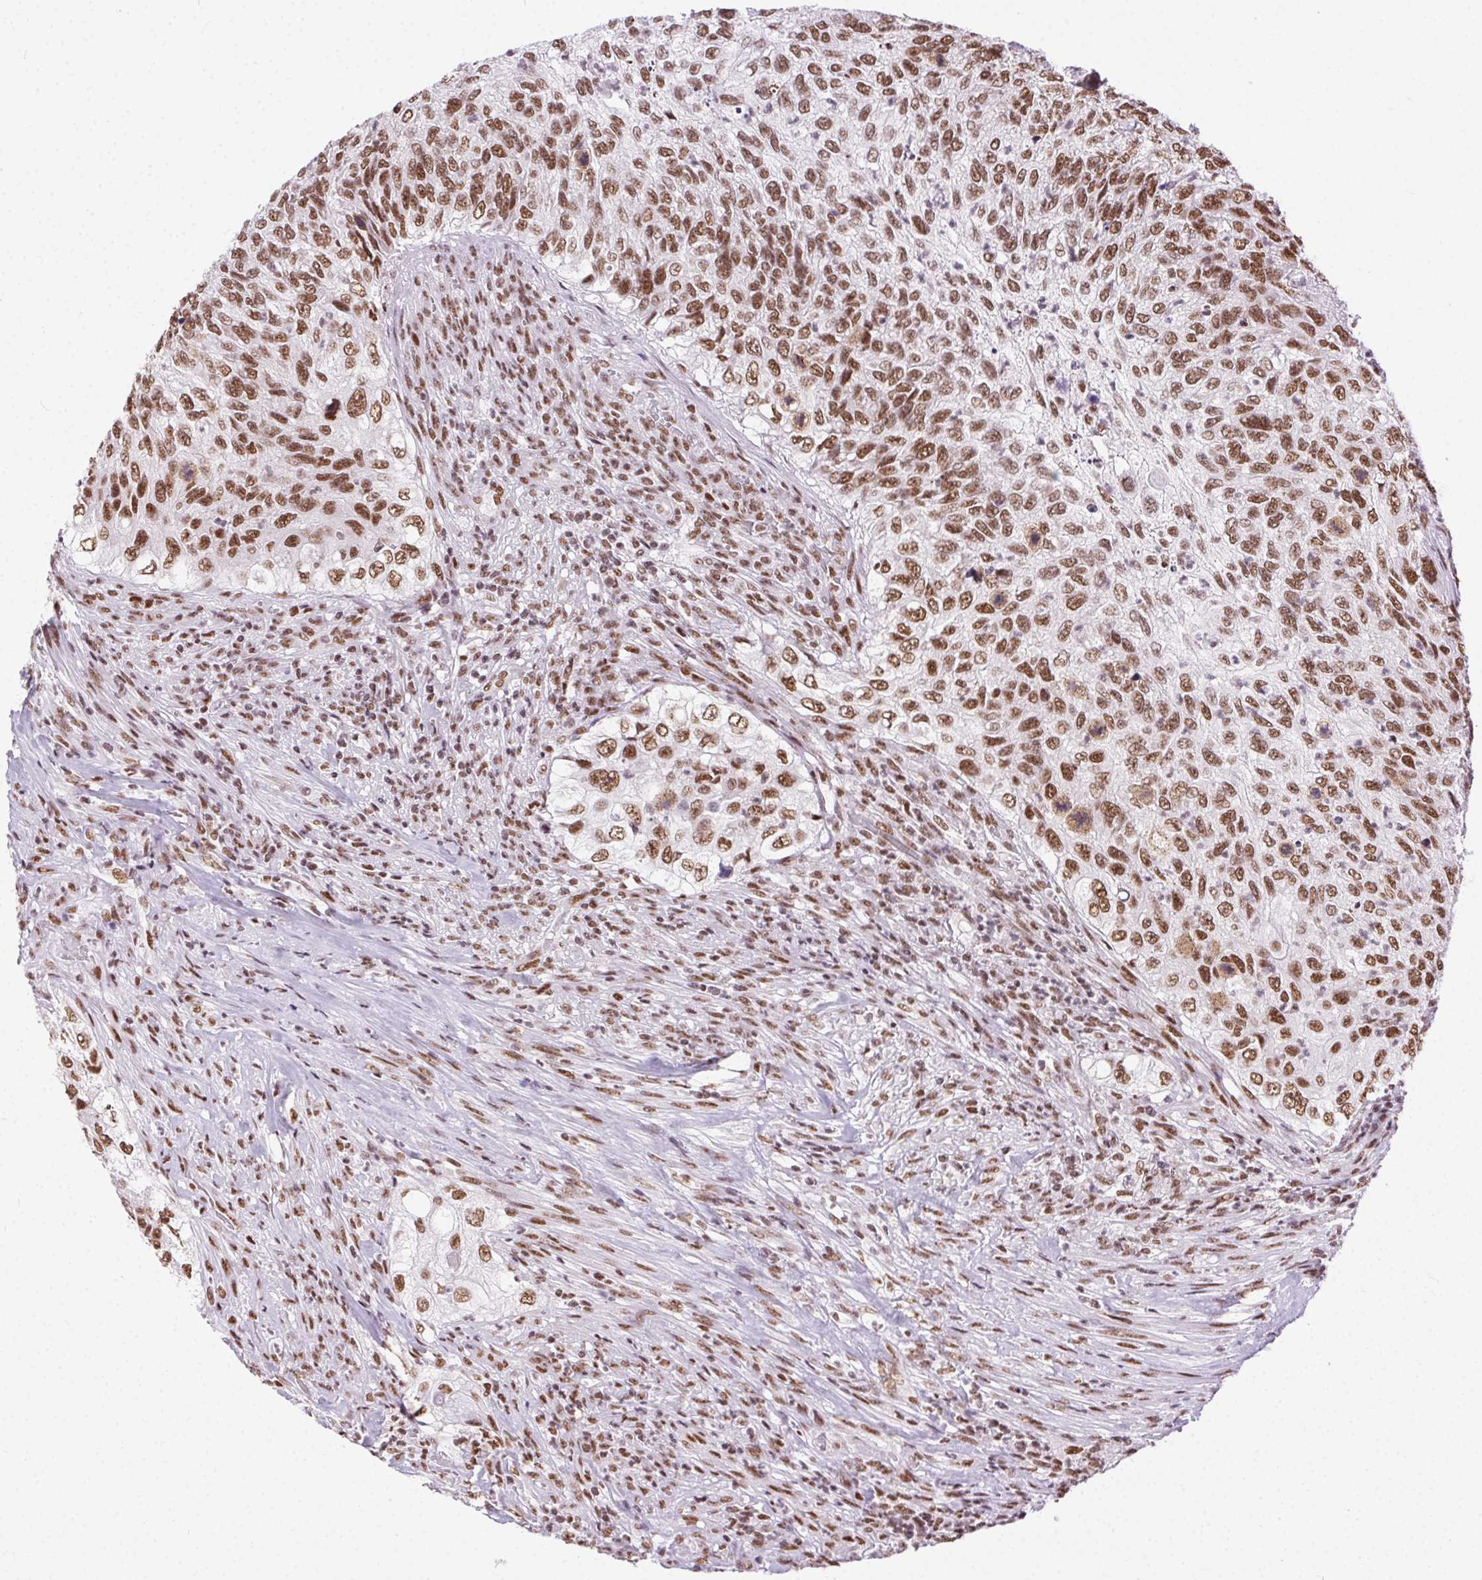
{"staining": {"intensity": "strong", "quantity": ">75%", "location": "nuclear"}, "tissue": "urothelial cancer", "cell_type": "Tumor cells", "image_type": "cancer", "snomed": [{"axis": "morphology", "description": "Urothelial carcinoma, High grade"}, {"axis": "topography", "description": "Urinary bladder"}], "caption": "A high-resolution histopathology image shows immunohistochemistry staining of urothelial carcinoma (high-grade), which reveals strong nuclear staining in about >75% of tumor cells. The staining was performed using DAB (3,3'-diaminobenzidine), with brown indicating positive protein expression. Nuclei are stained blue with hematoxylin.", "gene": "TRA2B", "patient": {"sex": "female", "age": 60}}